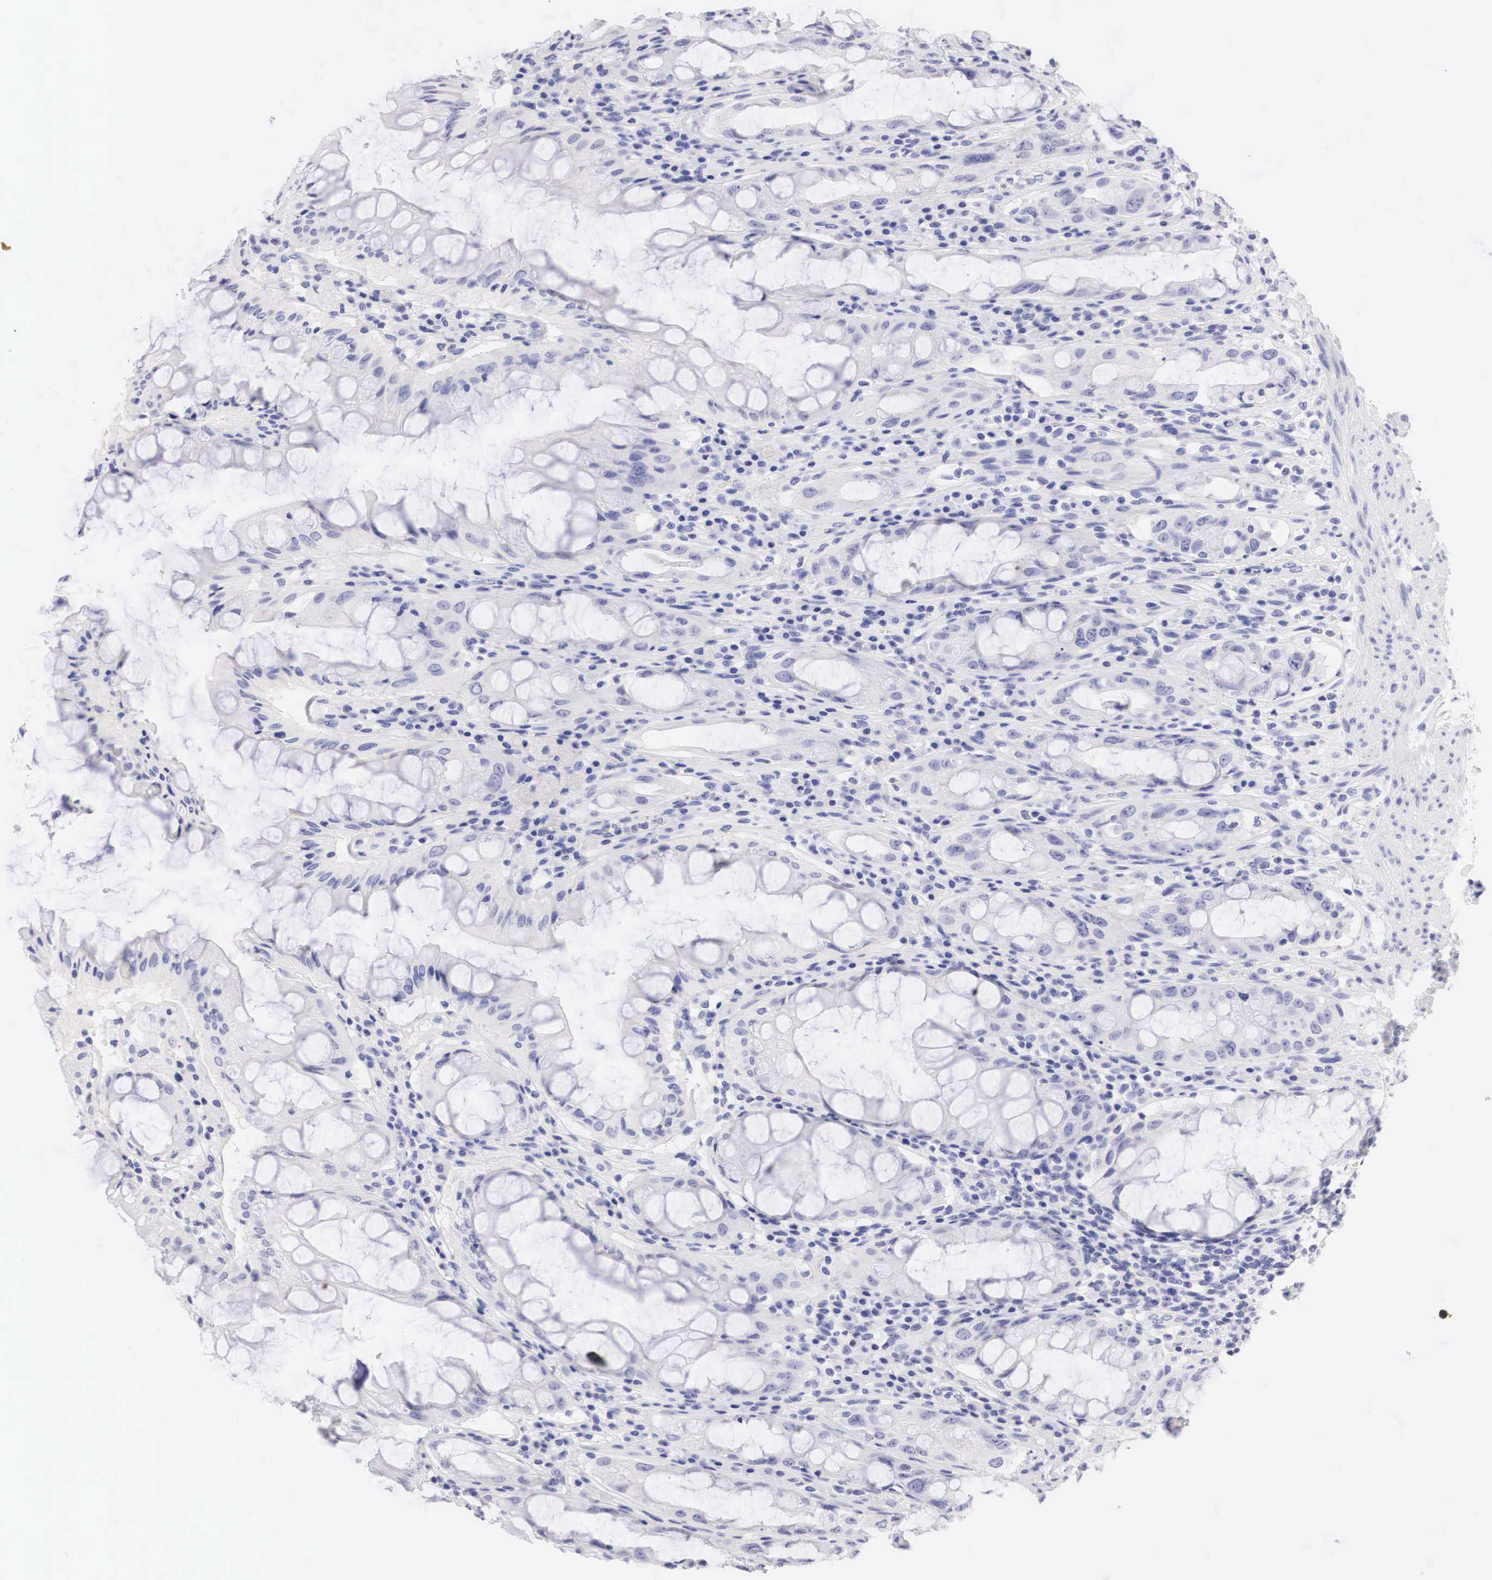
{"staining": {"intensity": "negative", "quantity": "none", "location": "none"}, "tissue": "rectum", "cell_type": "Glandular cells", "image_type": "normal", "snomed": [{"axis": "morphology", "description": "Normal tissue, NOS"}, {"axis": "topography", "description": "Rectum"}], "caption": "Human rectum stained for a protein using immunohistochemistry (IHC) exhibits no expression in glandular cells.", "gene": "TYR", "patient": {"sex": "female", "age": 60}}